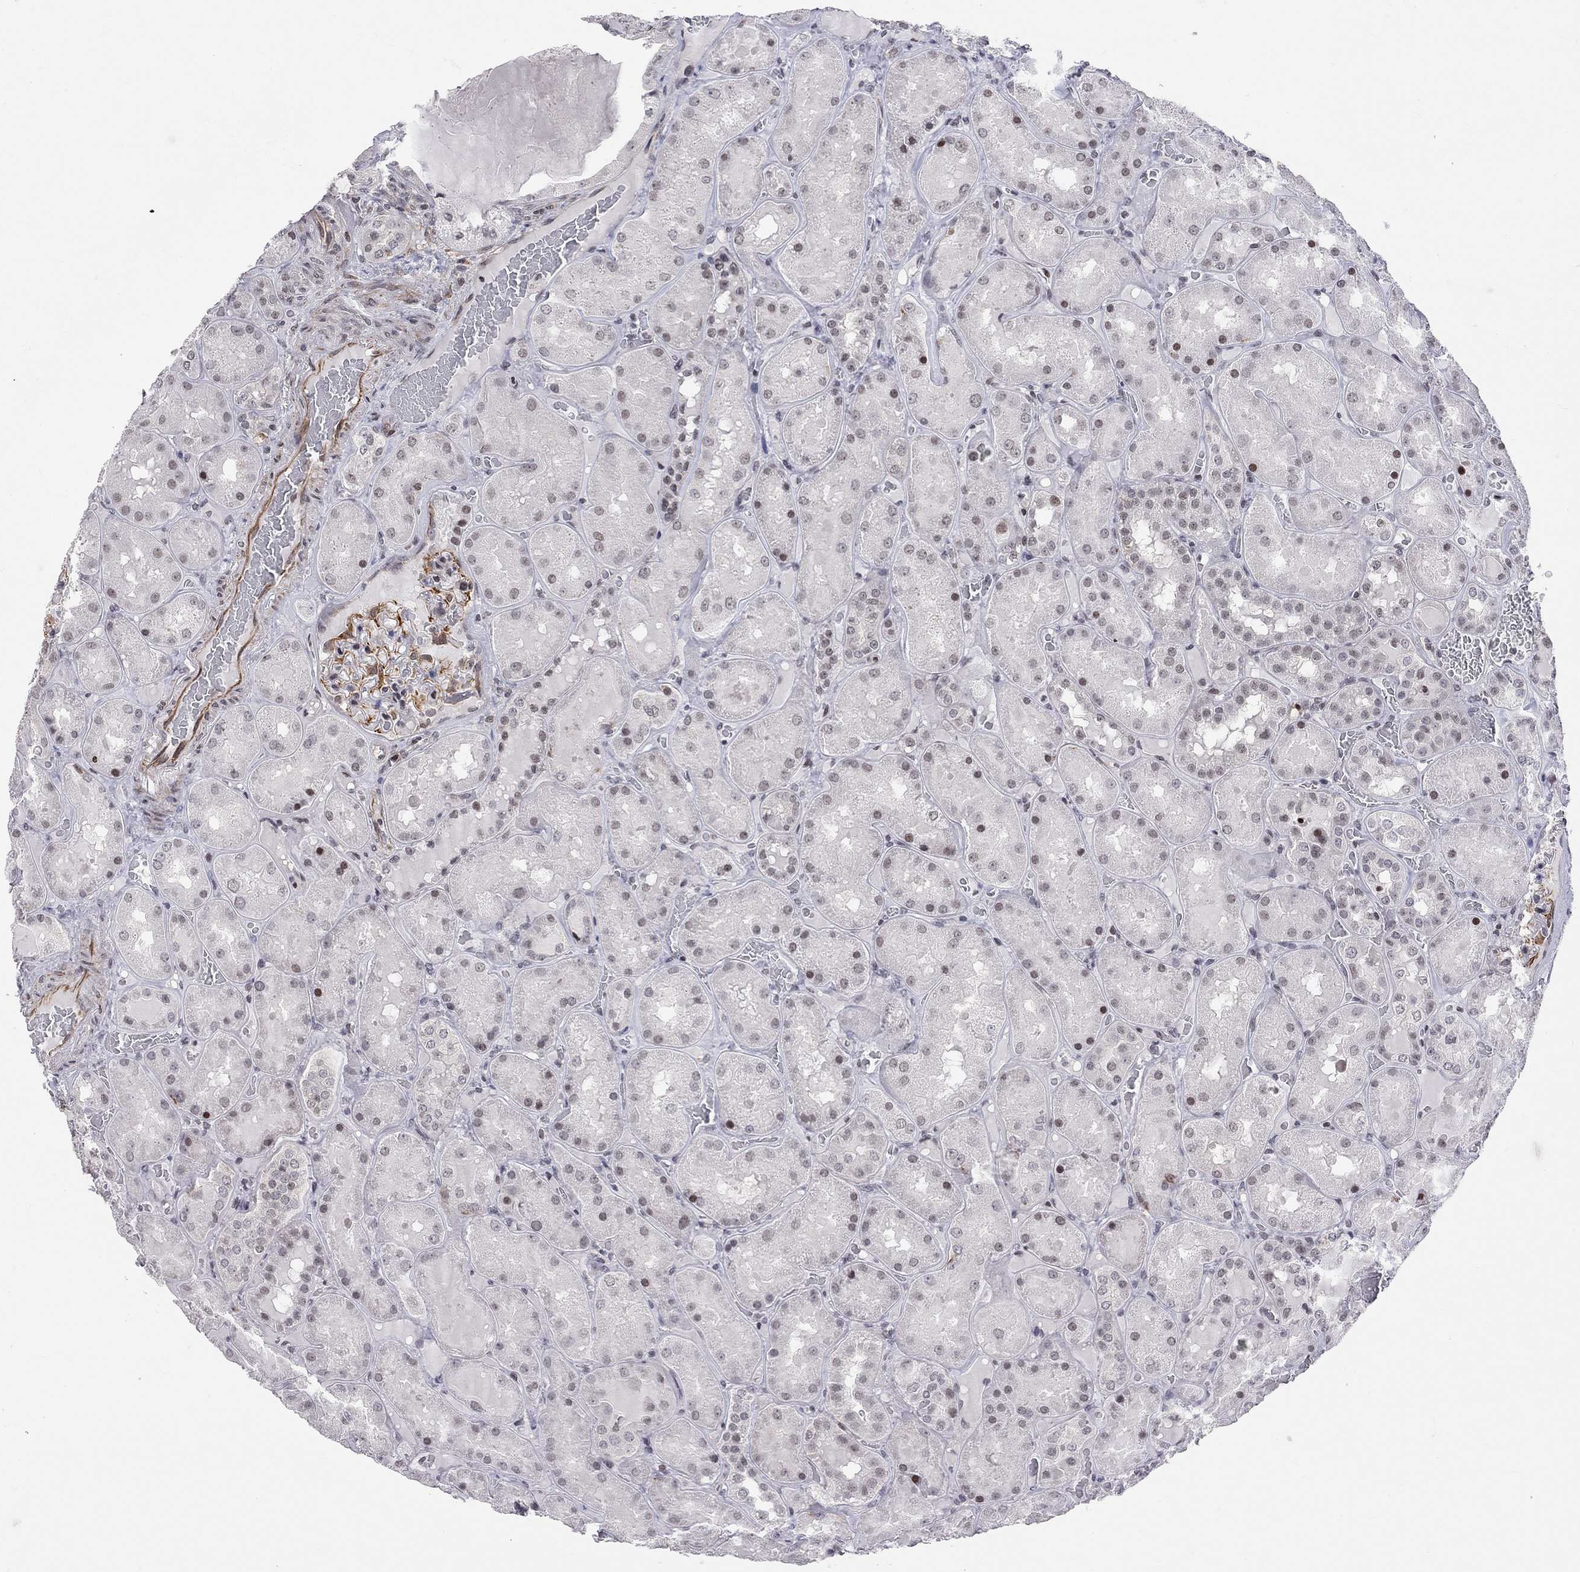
{"staining": {"intensity": "negative", "quantity": "none", "location": "none"}, "tissue": "kidney", "cell_type": "Cells in glomeruli", "image_type": "normal", "snomed": [{"axis": "morphology", "description": "Normal tissue, NOS"}, {"axis": "topography", "description": "Kidney"}], "caption": "IHC of benign kidney reveals no positivity in cells in glomeruli. The staining was performed using DAB to visualize the protein expression in brown, while the nuclei were stained in blue with hematoxylin (Magnification: 20x).", "gene": "MTNR1B", "patient": {"sex": "male", "age": 73}}